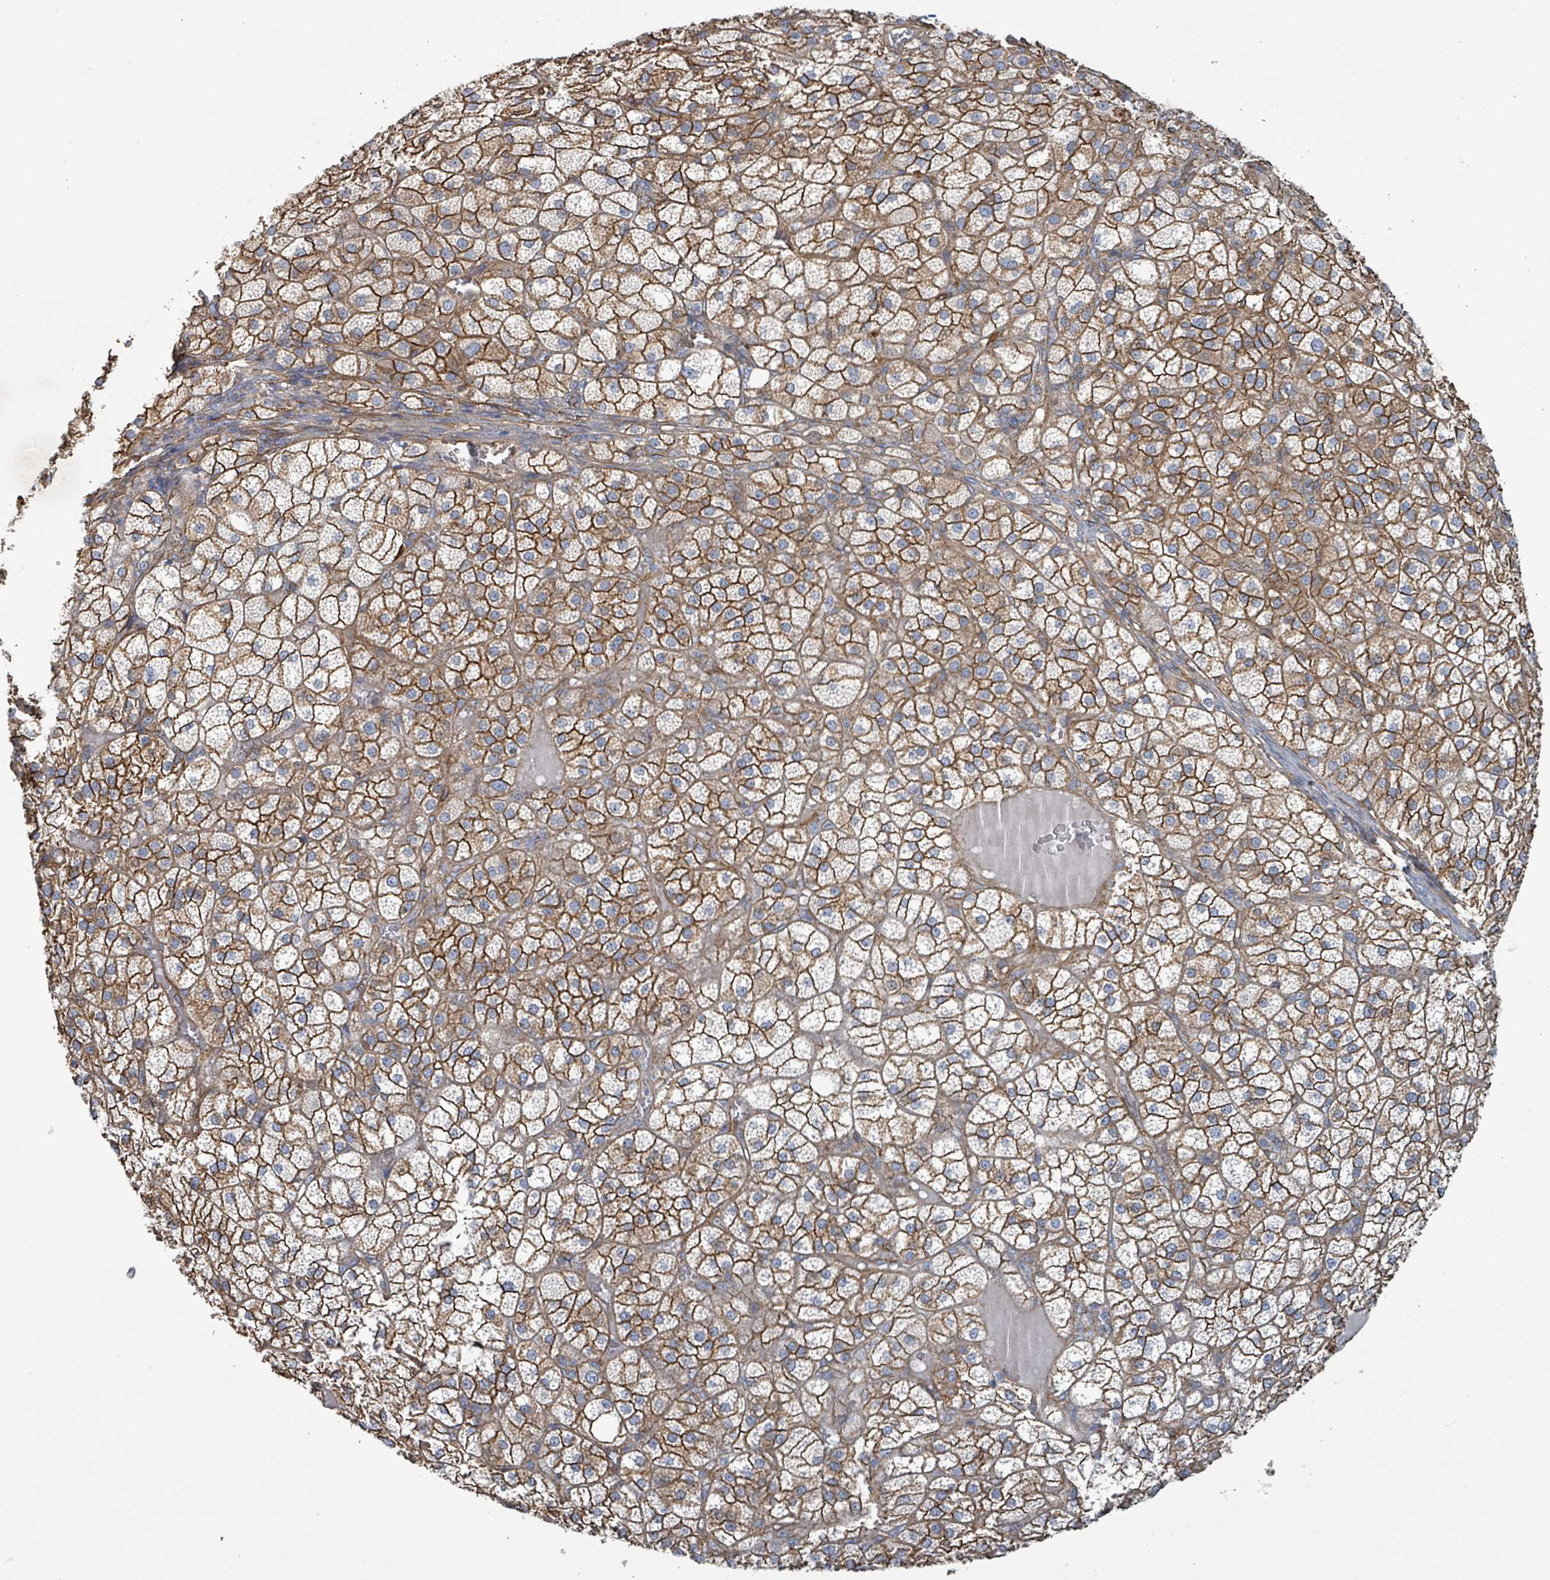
{"staining": {"intensity": "strong", "quantity": ">75%", "location": "cytoplasmic/membranous"}, "tissue": "adrenal gland", "cell_type": "Glandular cells", "image_type": "normal", "snomed": [{"axis": "morphology", "description": "Normal tissue, NOS"}, {"axis": "topography", "description": "Adrenal gland"}], "caption": "IHC of unremarkable human adrenal gland displays high levels of strong cytoplasmic/membranous positivity in about >75% of glandular cells.", "gene": "LDOC1", "patient": {"sex": "female", "age": 60}}